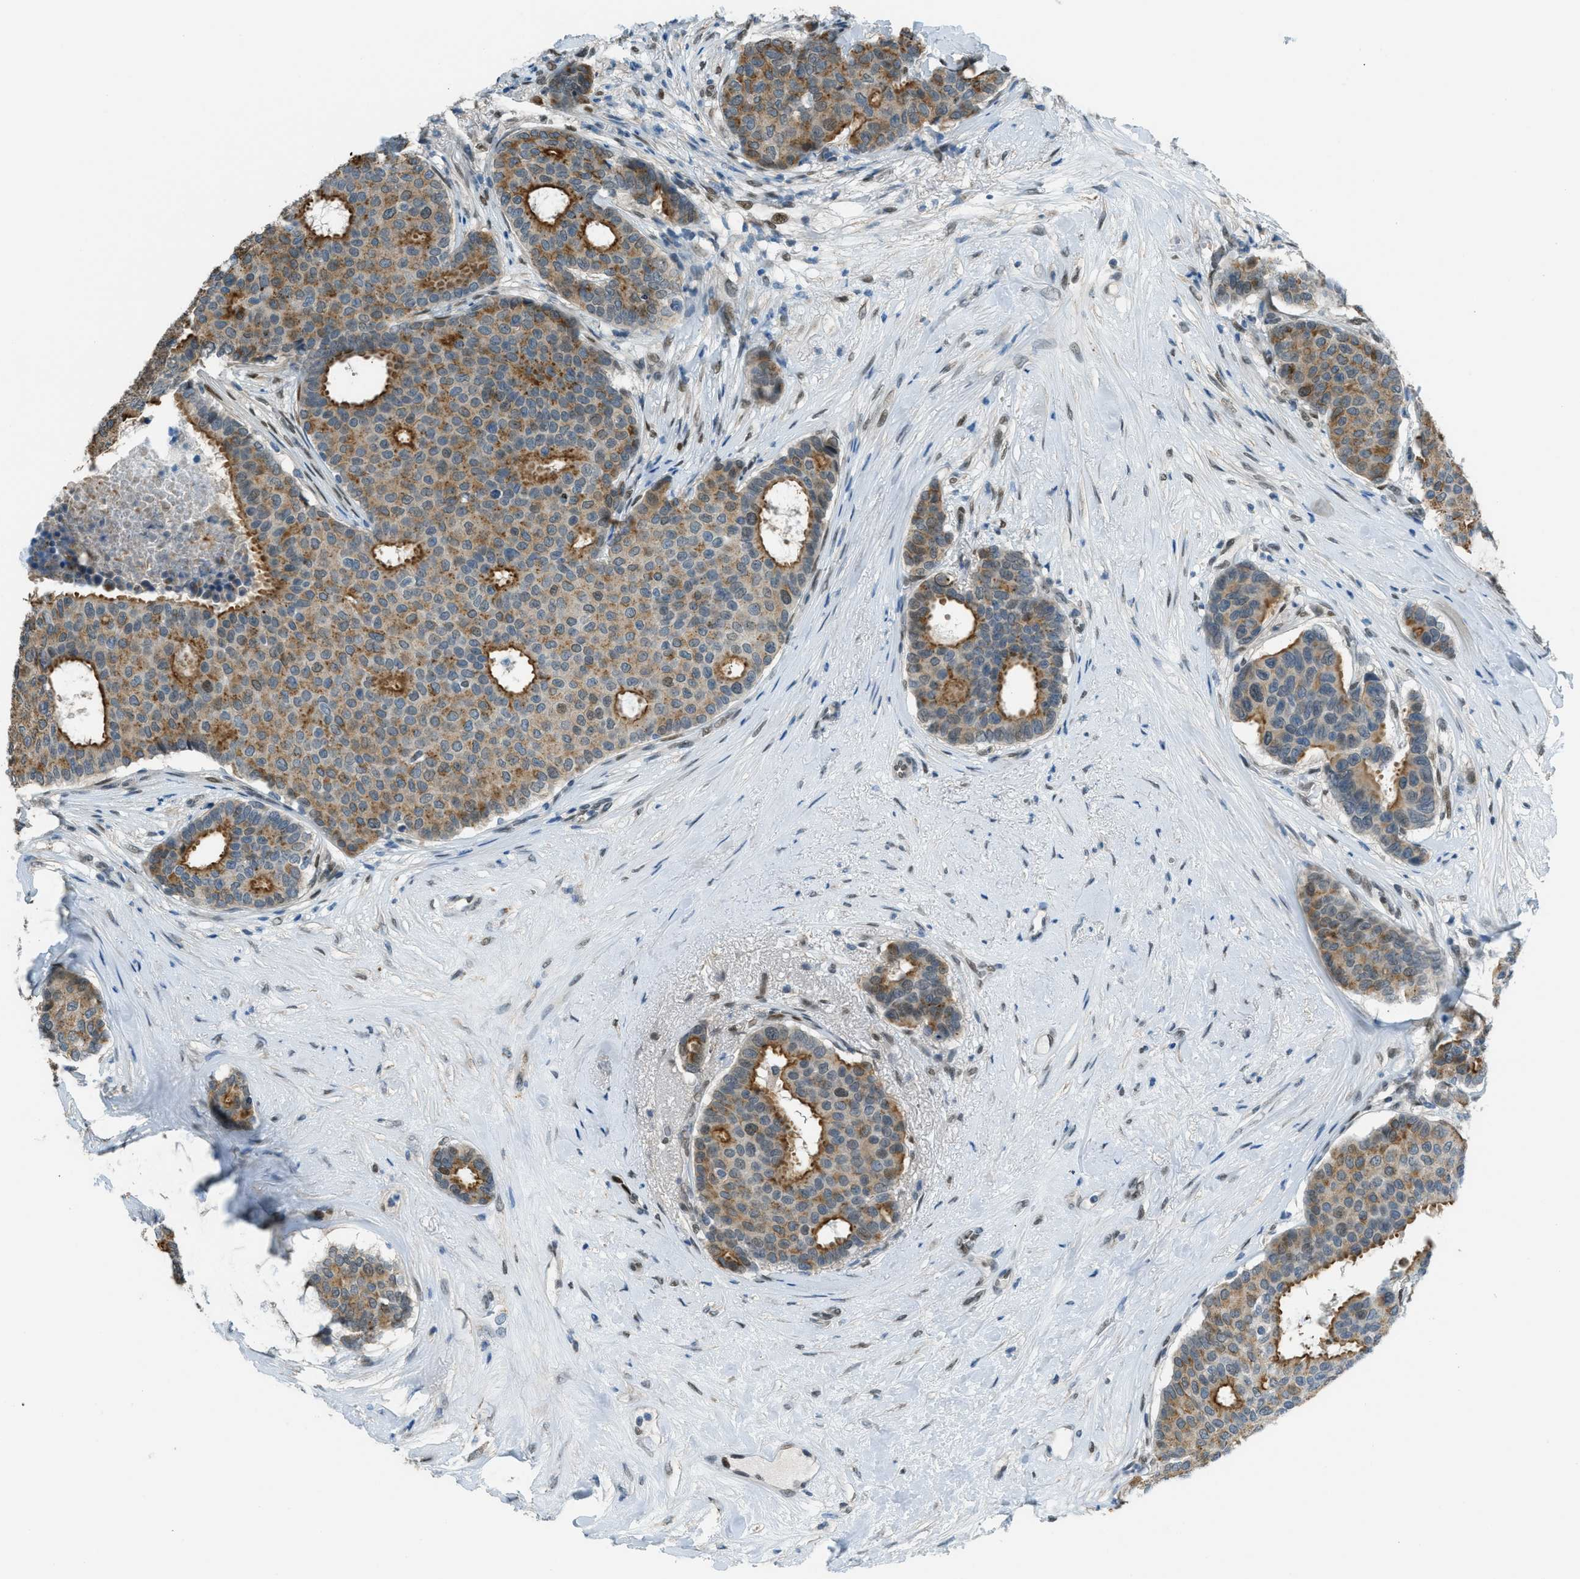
{"staining": {"intensity": "weak", "quantity": ">75%", "location": "cytoplasmic/membranous"}, "tissue": "breast cancer", "cell_type": "Tumor cells", "image_type": "cancer", "snomed": [{"axis": "morphology", "description": "Duct carcinoma"}, {"axis": "topography", "description": "Breast"}], "caption": "Immunohistochemistry (IHC) micrograph of human breast cancer (infiltrating ductal carcinoma) stained for a protein (brown), which reveals low levels of weak cytoplasmic/membranous staining in approximately >75% of tumor cells.", "gene": "TCF3", "patient": {"sex": "female", "age": 75}}